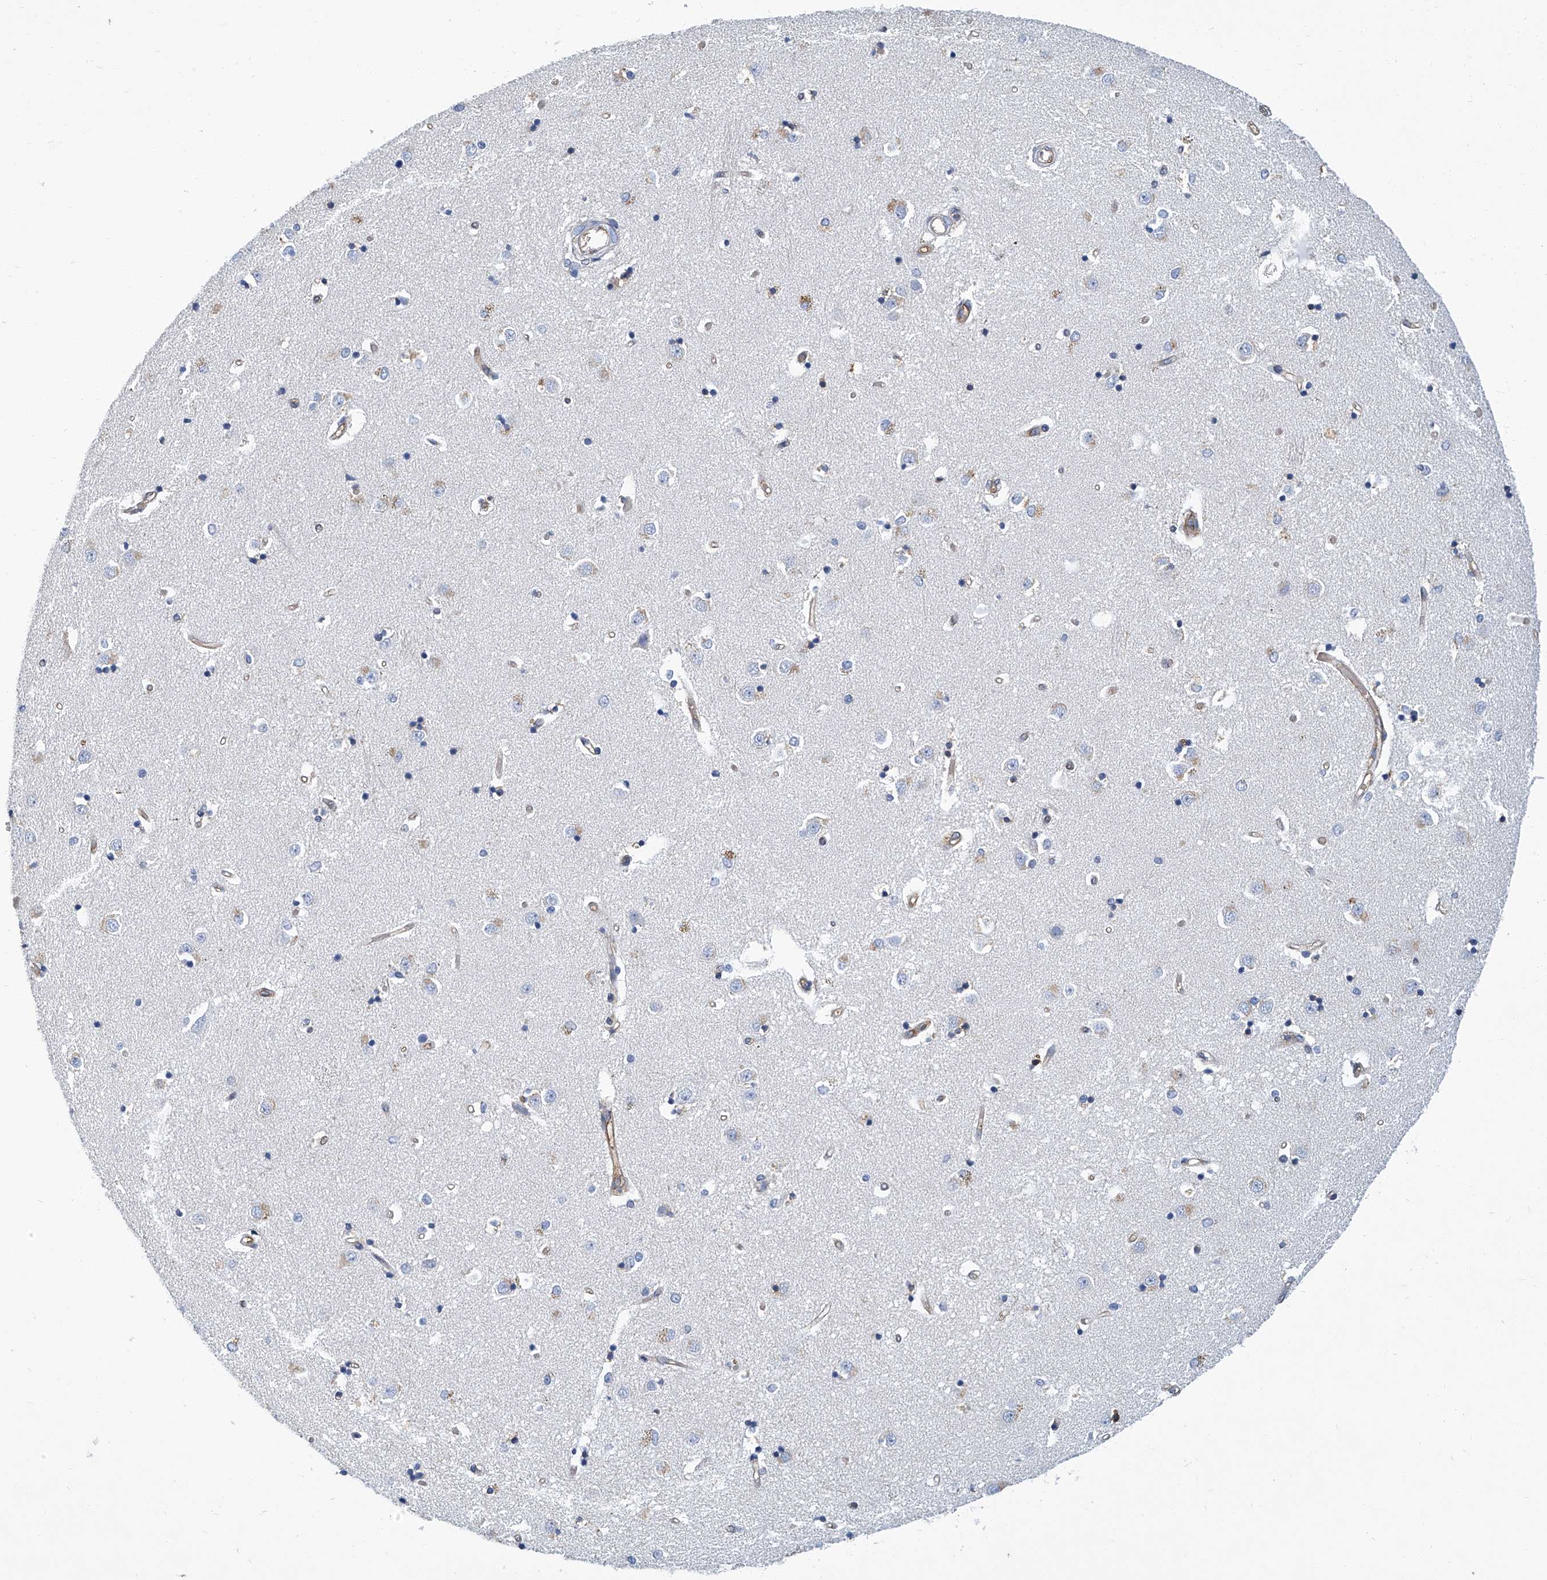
{"staining": {"intensity": "weak", "quantity": "25%-75%", "location": "cytoplasmic/membranous"}, "tissue": "caudate", "cell_type": "Glial cells", "image_type": "normal", "snomed": [{"axis": "morphology", "description": "Normal tissue, NOS"}, {"axis": "topography", "description": "Lateral ventricle wall"}], "caption": "An image showing weak cytoplasmic/membranous positivity in about 25%-75% of glial cells in benign caudate, as visualized by brown immunohistochemical staining.", "gene": "PSMB10", "patient": {"sex": "male", "age": 45}}